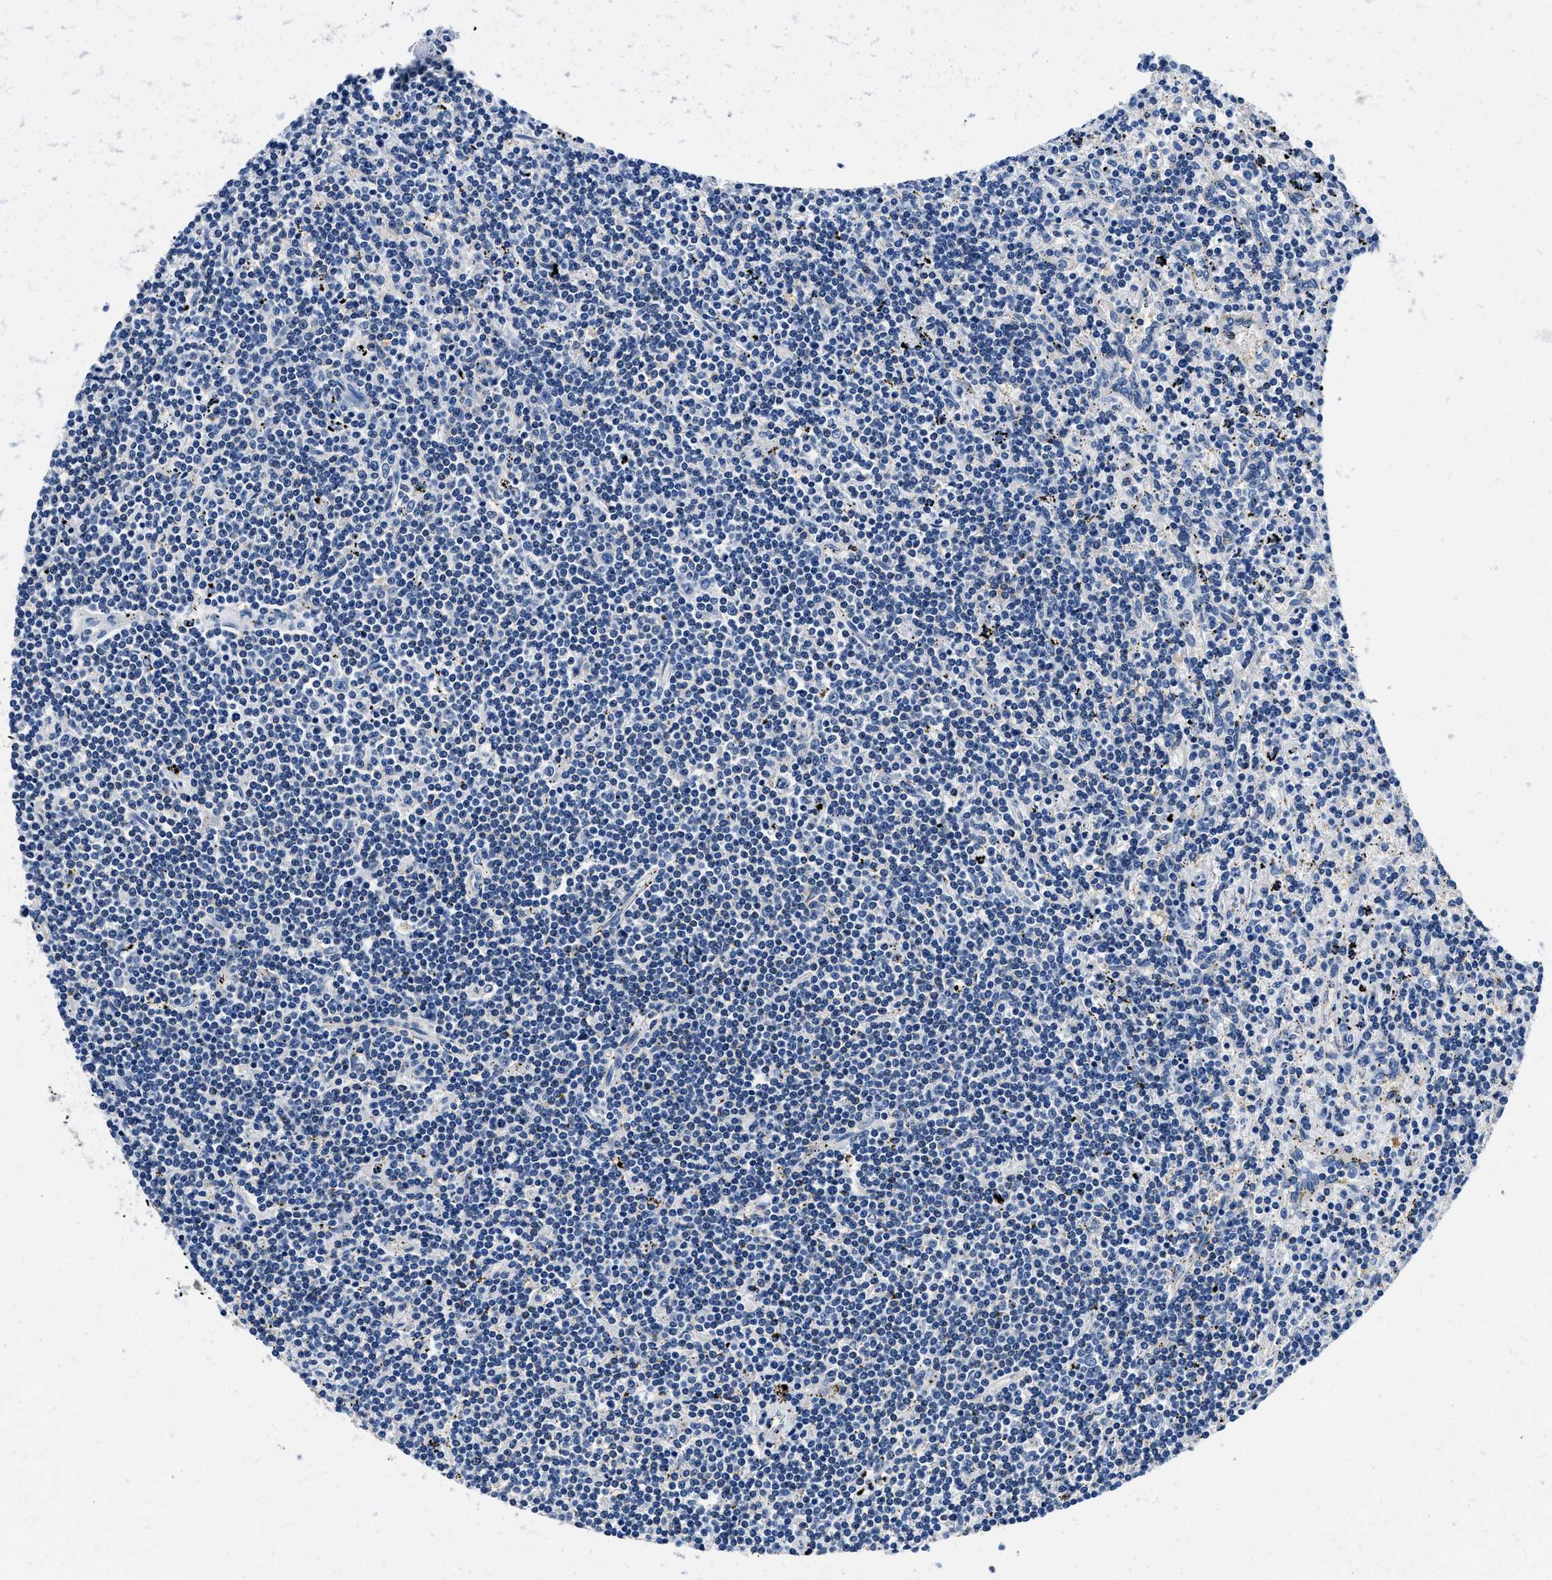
{"staining": {"intensity": "negative", "quantity": "none", "location": "none"}, "tissue": "lymphoma", "cell_type": "Tumor cells", "image_type": "cancer", "snomed": [{"axis": "morphology", "description": "Malignant lymphoma, non-Hodgkin's type, Low grade"}, {"axis": "topography", "description": "Spleen"}], "caption": "An IHC image of lymphoma is shown. There is no staining in tumor cells of lymphoma. Nuclei are stained in blue.", "gene": "ZFAND3", "patient": {"sex": "male", "age": 76}}